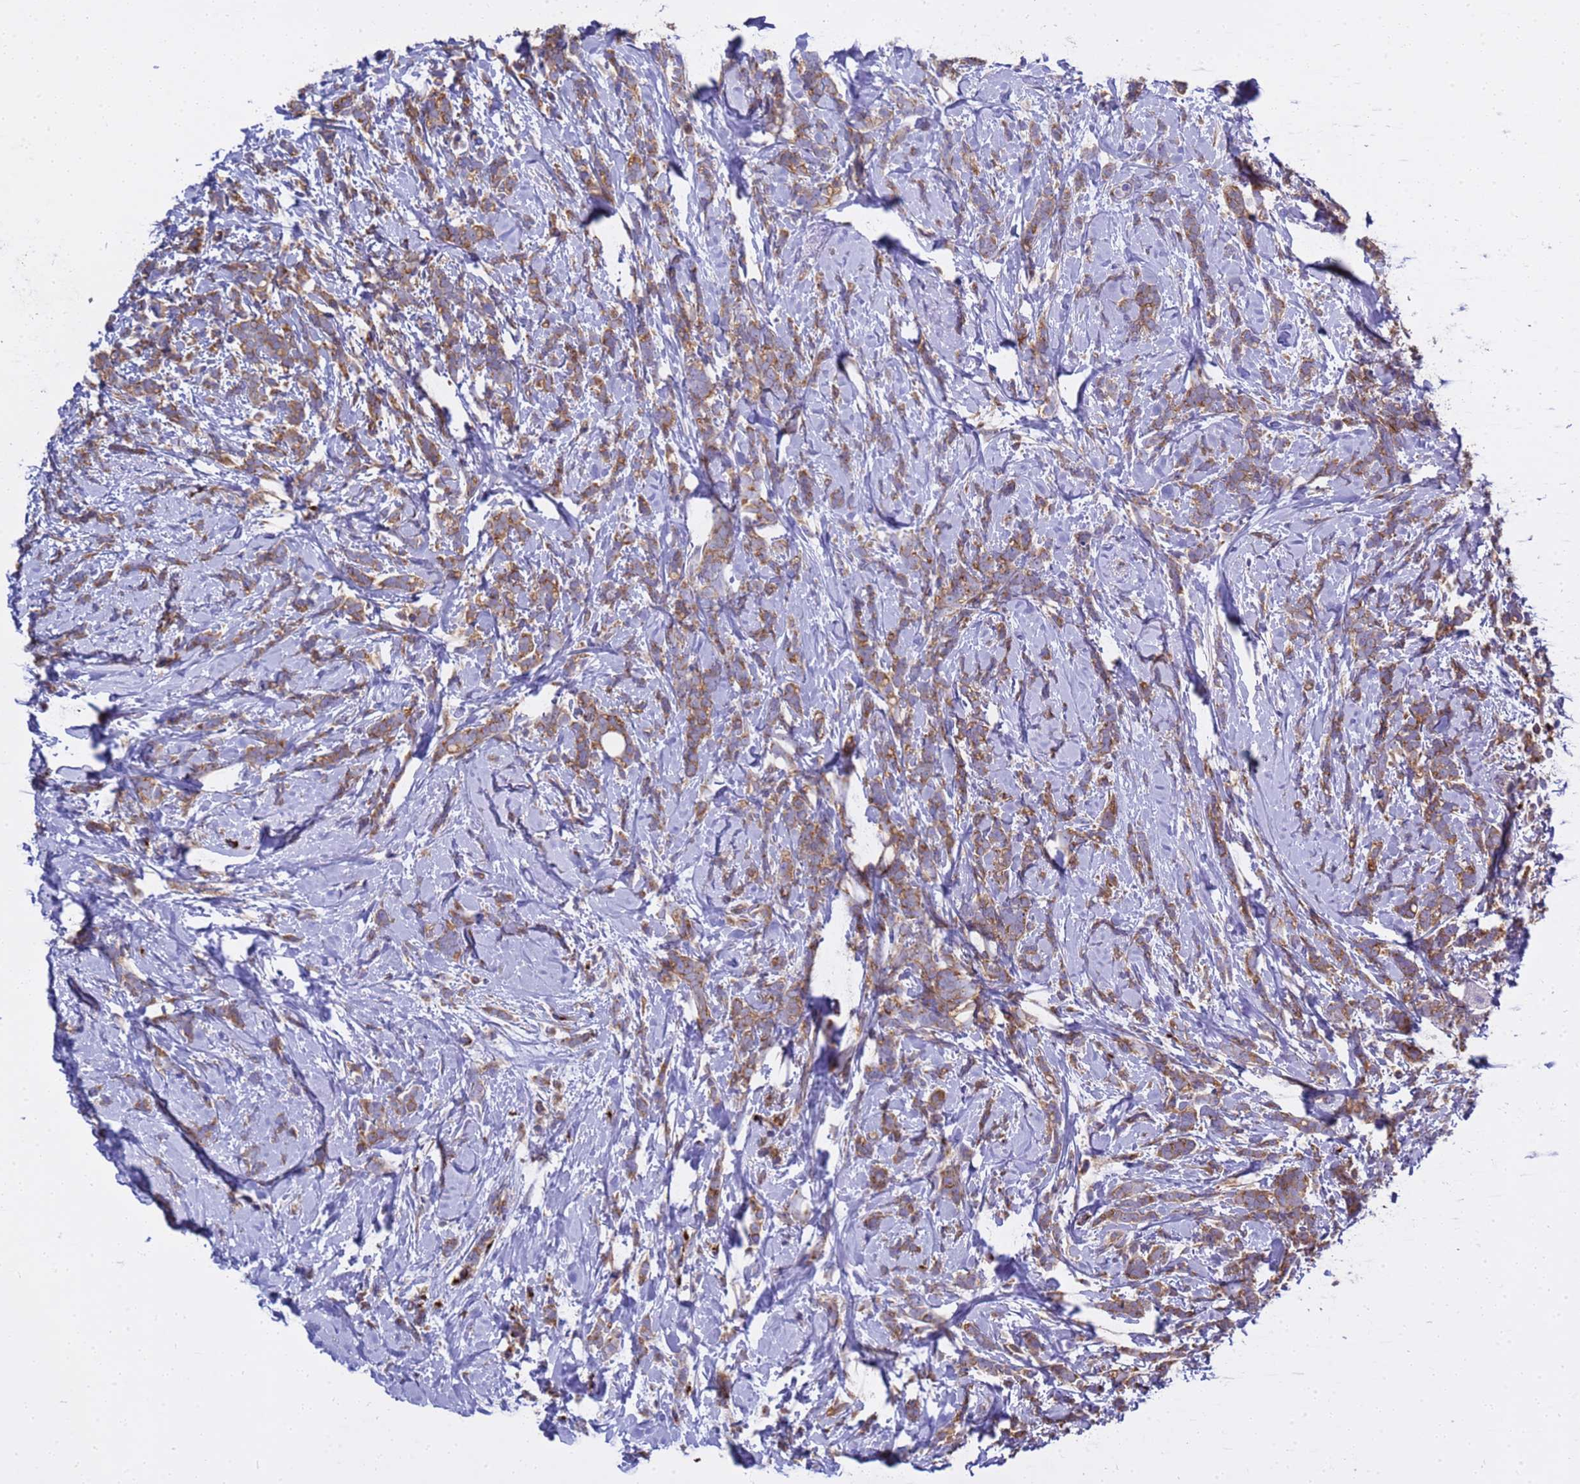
{"staining": {"intensity": "moderate", "quantity": ">75%", "location": "cytoplasmic/membranous"}, "tissue": "breast cancer", "cell_type": "Tumor cells", "image_type": "cancer", "snomed": [{"axis": "morphology", "description": "Lobular carcinoma"}, {"axis": "topography", "description": "Breast"}], "caption": "Moderate cytoplasmic/membranous protein positivity is seen in approximately >75% of tumor cells in breast lobular carcinoma.", "gene": "ANAPC1", "patient": {"sex": "female", "age": 58}}